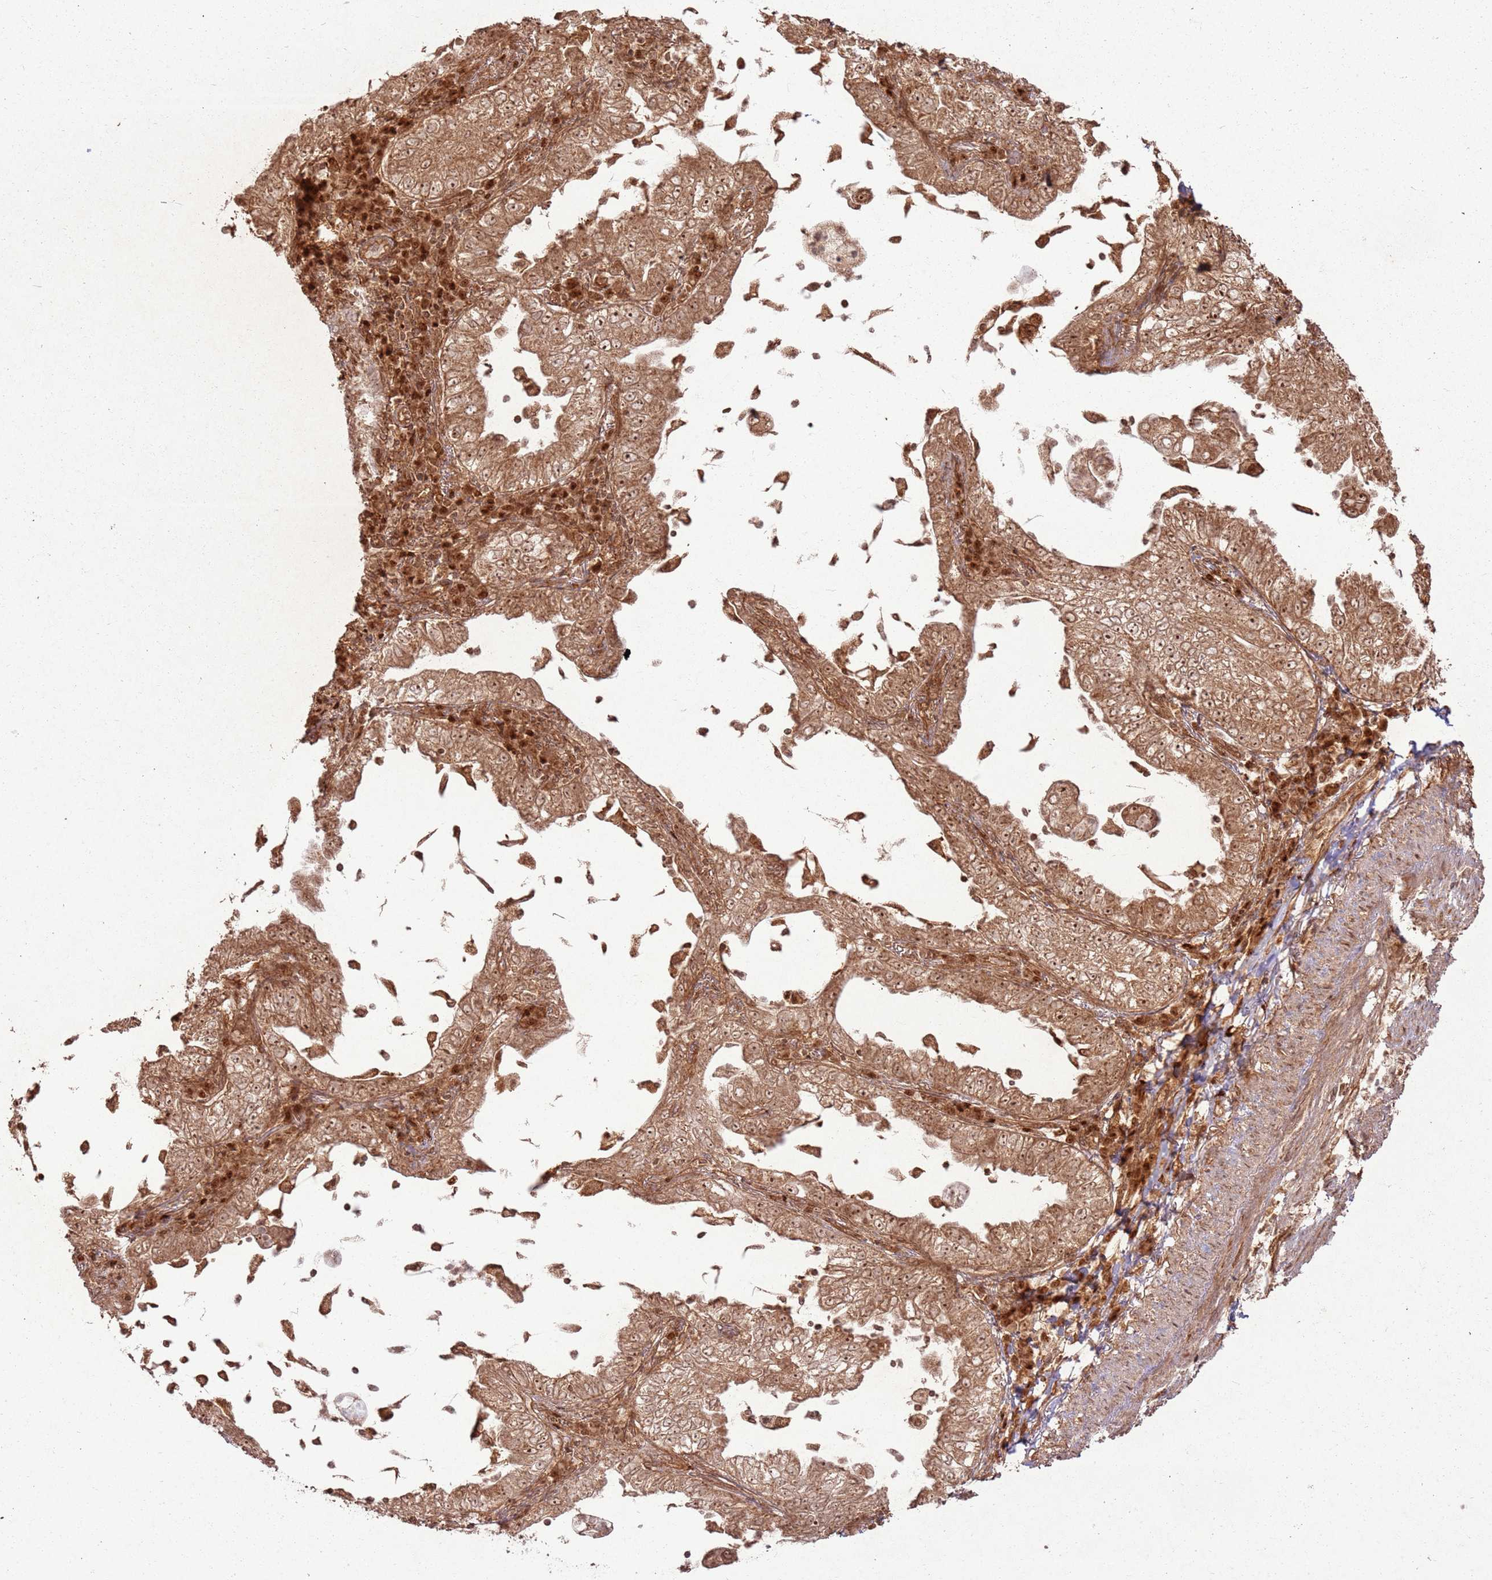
{"staining": {"intensity": "moderate", "quantity": ">75%", "location": "cytoplasmic/membranous,nuclear"}, "tissue": "lung cancer", "cell_type": "Tumor cells", "image_type": "cancer", "snomed": [{"axis": "morphology", "description": "Adenocarcinoma, NOS"}, {"axis": "topography", "description": "Lung"}], "caption": "The histopathology image exhibits immunohistochemical staining of lung cancer. There is moderate cytoplasmic/membranous and nuclear expression is appreciated in approximately >75% of tumor cells.", "gene": "TBC1D13", "patient": {"sex": "female", "age": 73}}